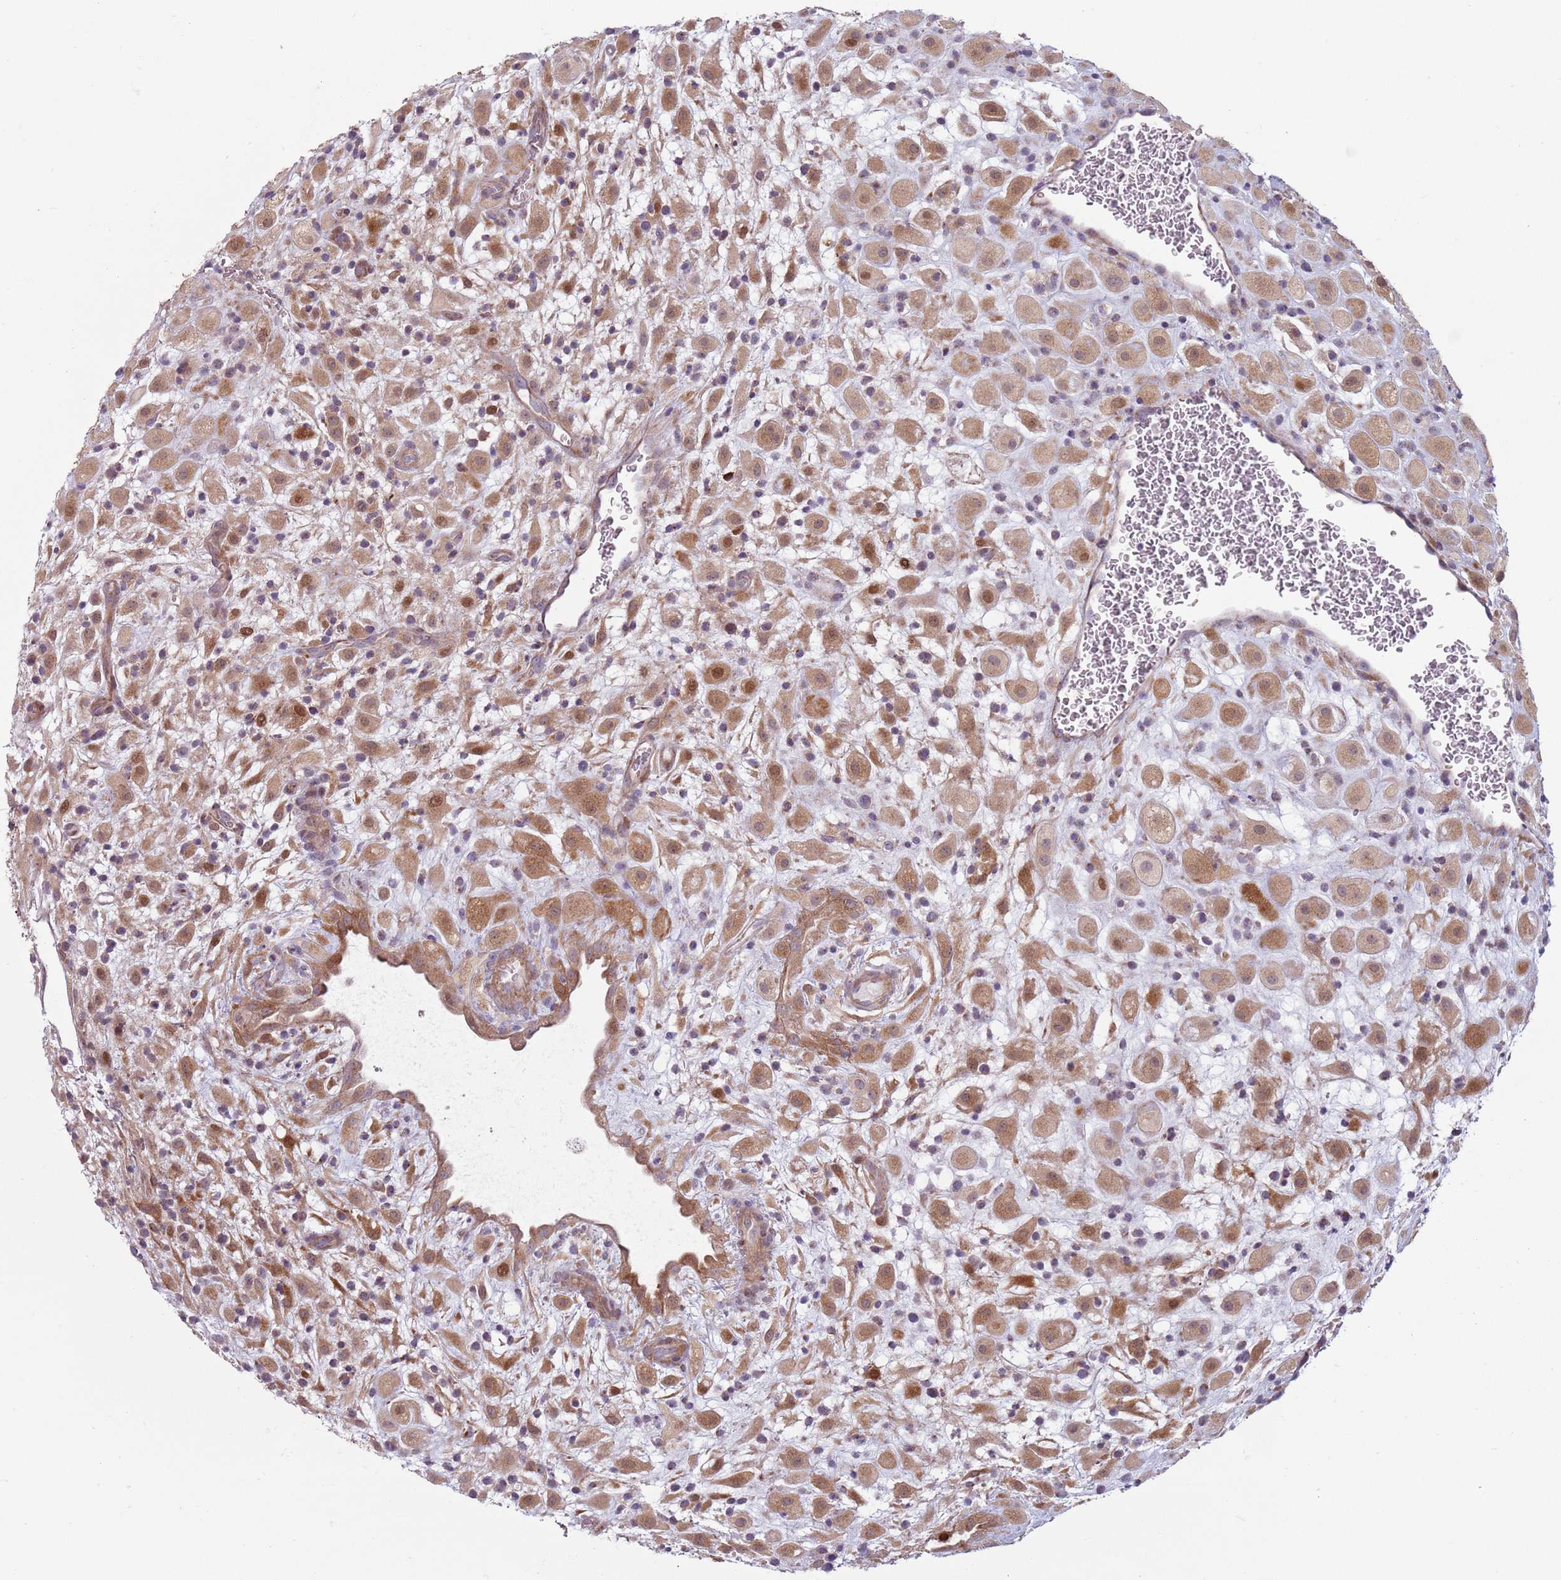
{"staining": {"intensity": "moderate", "quantity": ">75%", "location": "cytoplasmic/membranous"}, "tissue": "placenta", "cell_type": "Decidual cells", "image_type": "normal", "snomed": [{"axis": "morphology", "description": "Normal tissue, NOS"}, {"axis": "topography", "description": "Placenta"}], "caption": "Immunohistochemical staining of unremarkable human placenta shows medium levels of moderate cytoplasmic/membranous expression in about >75% of decidual cells.", "gene": "CCDC150", "patient": {"sex": "female", "age": 35}}